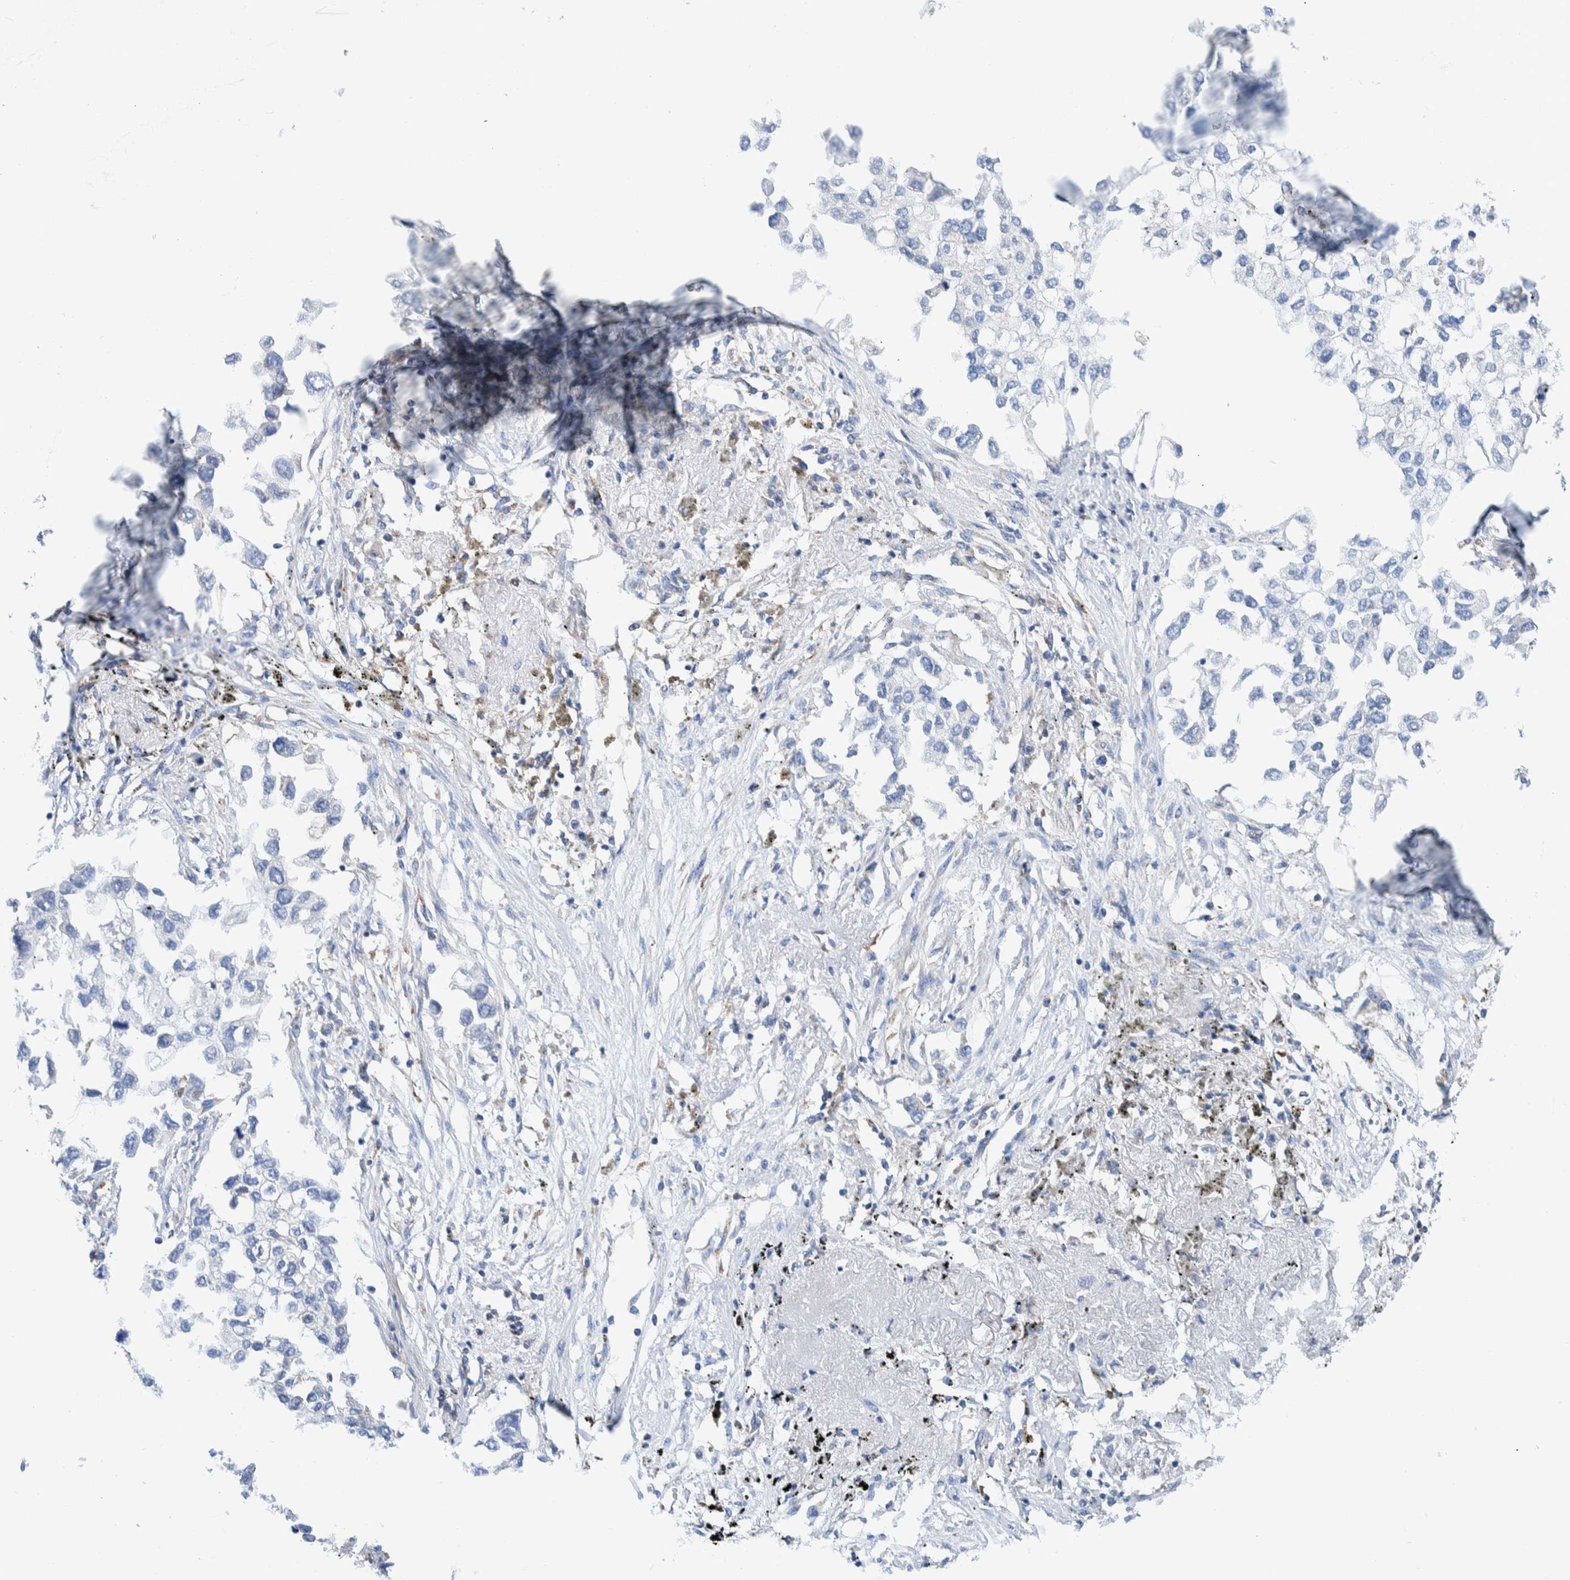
{"staining": {"intensity": "negative", "quantity": "none", "location": "none"}, "tissue": "lung cancer", "cell_type": "Tumor cells", "image_type": "cancer", "snomed": [{"axis": "morphology", "description": "Inflammation, NOS"}, {"axis": "morphology", "description": "Adenocarcinoma, NOS"}, {"axis": "topography", "description": "Lung"}], "caption": "High magnification brightfield microscopy of lung adenocarcinoma stained with DAB (brown) and counterstained with hematoxylin (blue): tumor cells show no significant staining. (Immunohistochemistry (ihc), brightfield microscopy, high magnification).", "gene": "DECR1", "patient": {"sex": "male", "age": 63}}